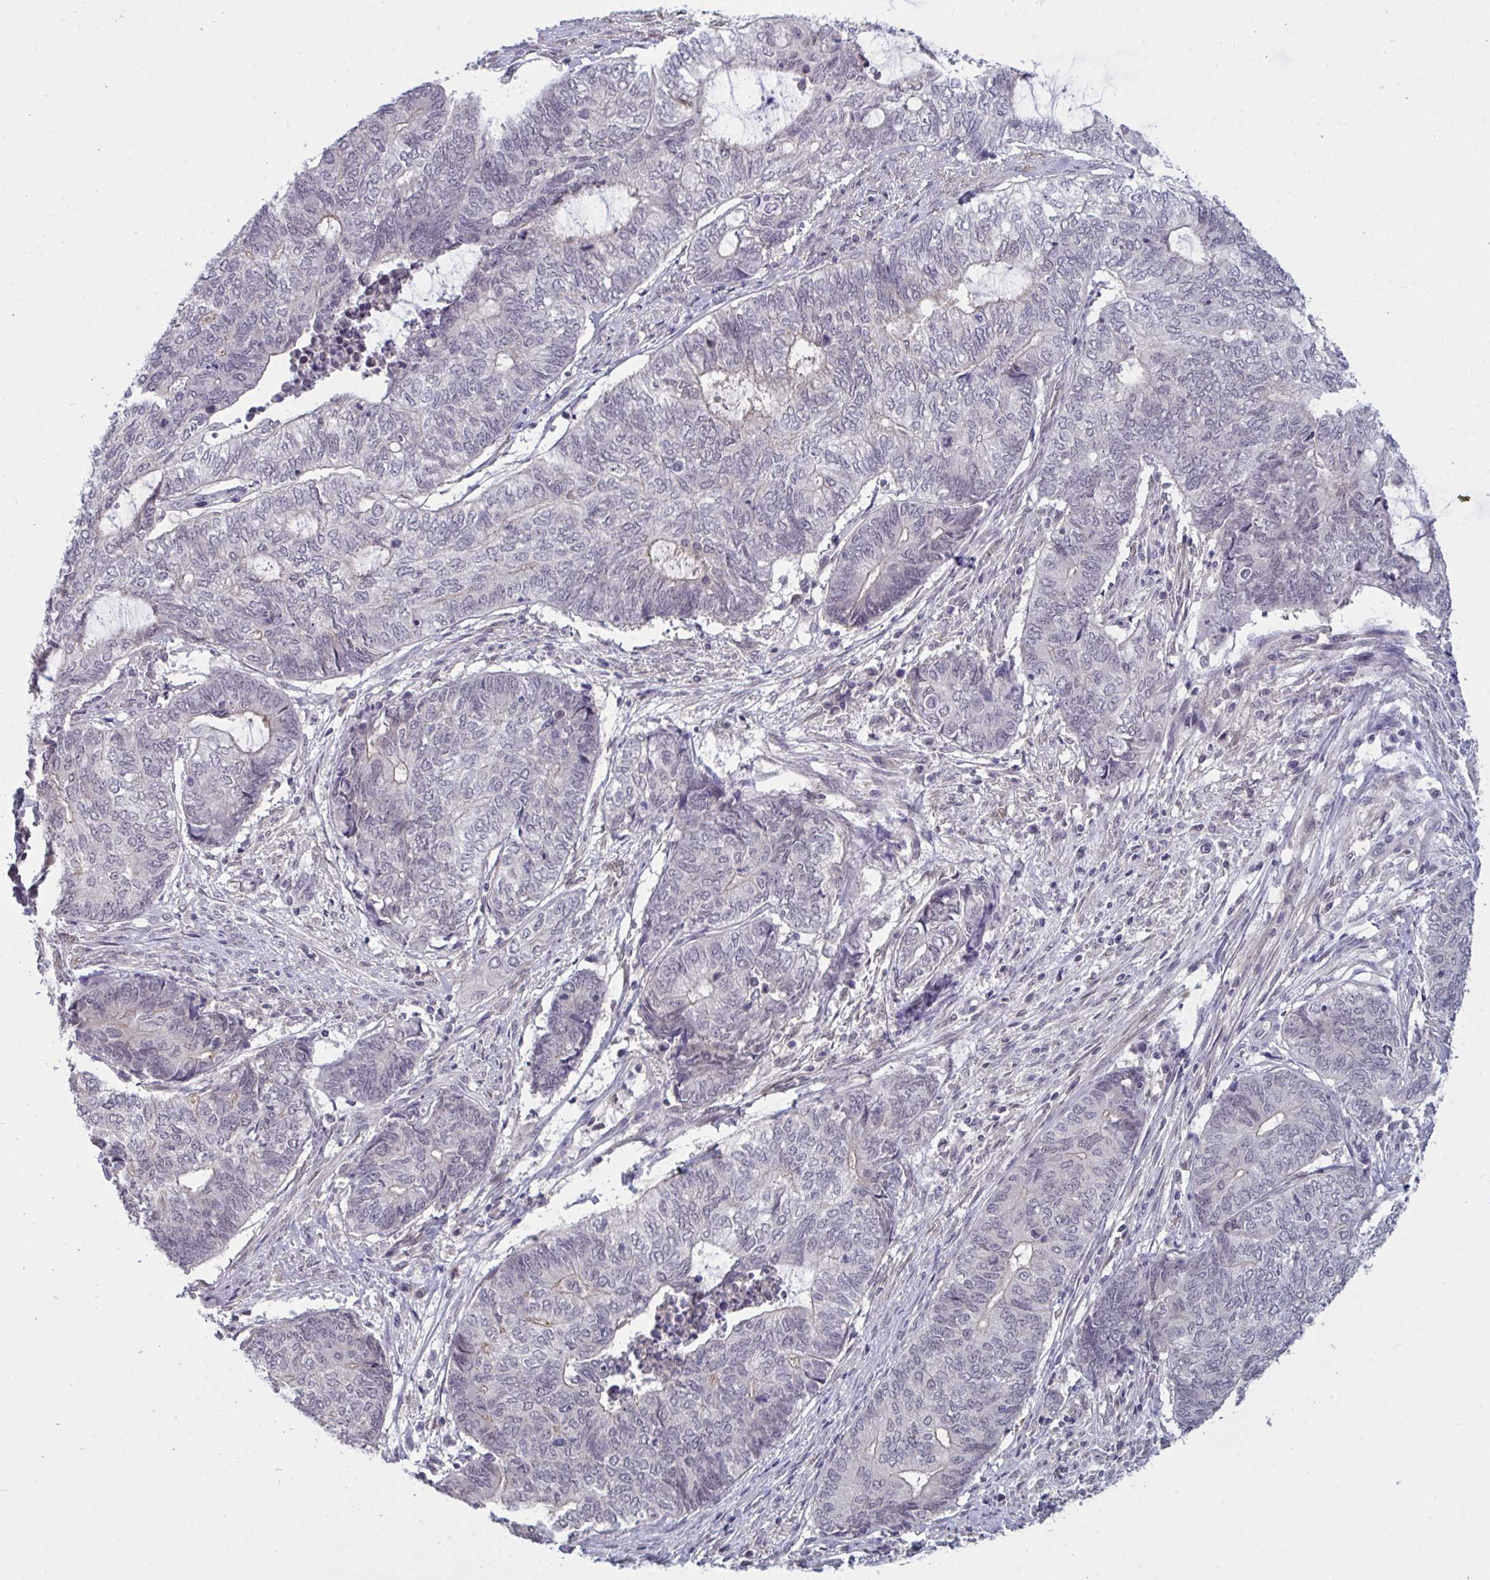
{"staining": {"intensity": "negative", "quantity": "none", "location": "none"}, "tissue": "endometrial cancer", "cell_type": "Tumor cells", "image_type": "cancer", "snomed": [{"axis": "morphology", "description": "Adenocarcinoma, NOS"}, {"axis": "topography", "description": "Uterus"}, {"axis": "topography", "description": "Endometrium"}], "caption": "Immunohistochemical staining of human endometrial cancer exhibits no significant expression in tumor cells.", "gene": "ZNF784", "patient": {"sex": "female", "age": 70}}